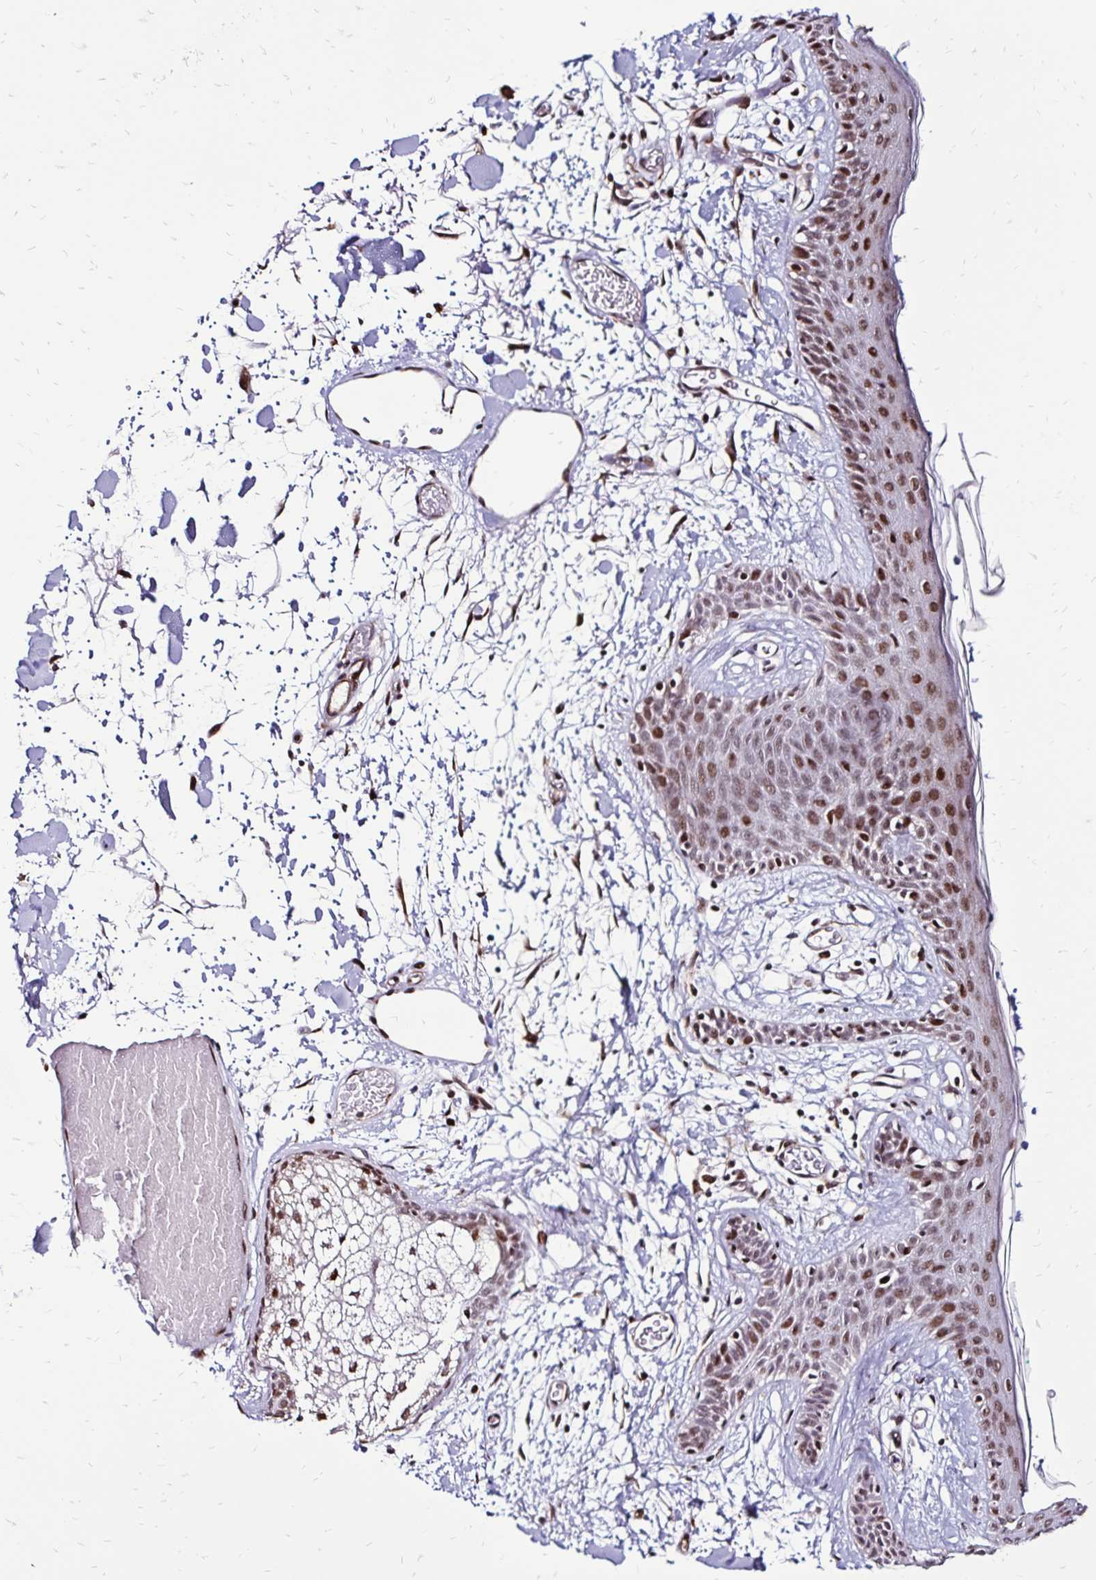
{"staining": {"intensity": "moderate", "quantity": ">75%", "location": "cytoplasmic/membranous,nuclear"}, "tissue": "skin", "cell_type": "Fibroblasts", "image_type": "normal", "snomed": [{"axis": "morphology", "description": "Normal tissue, NOS"}, {"axis": "topography", "description": "Skin"}], "caption": "Immunohistochemistry image of unremarkable human skin stained for a protein (brown), which demonstrates medium levels of moderate cytoplasmic/membranous,nuclear expression in approximately >75% of fibroblasts.", "gene": "TOB1", "patient": {"sex": "male", "age": 79}}